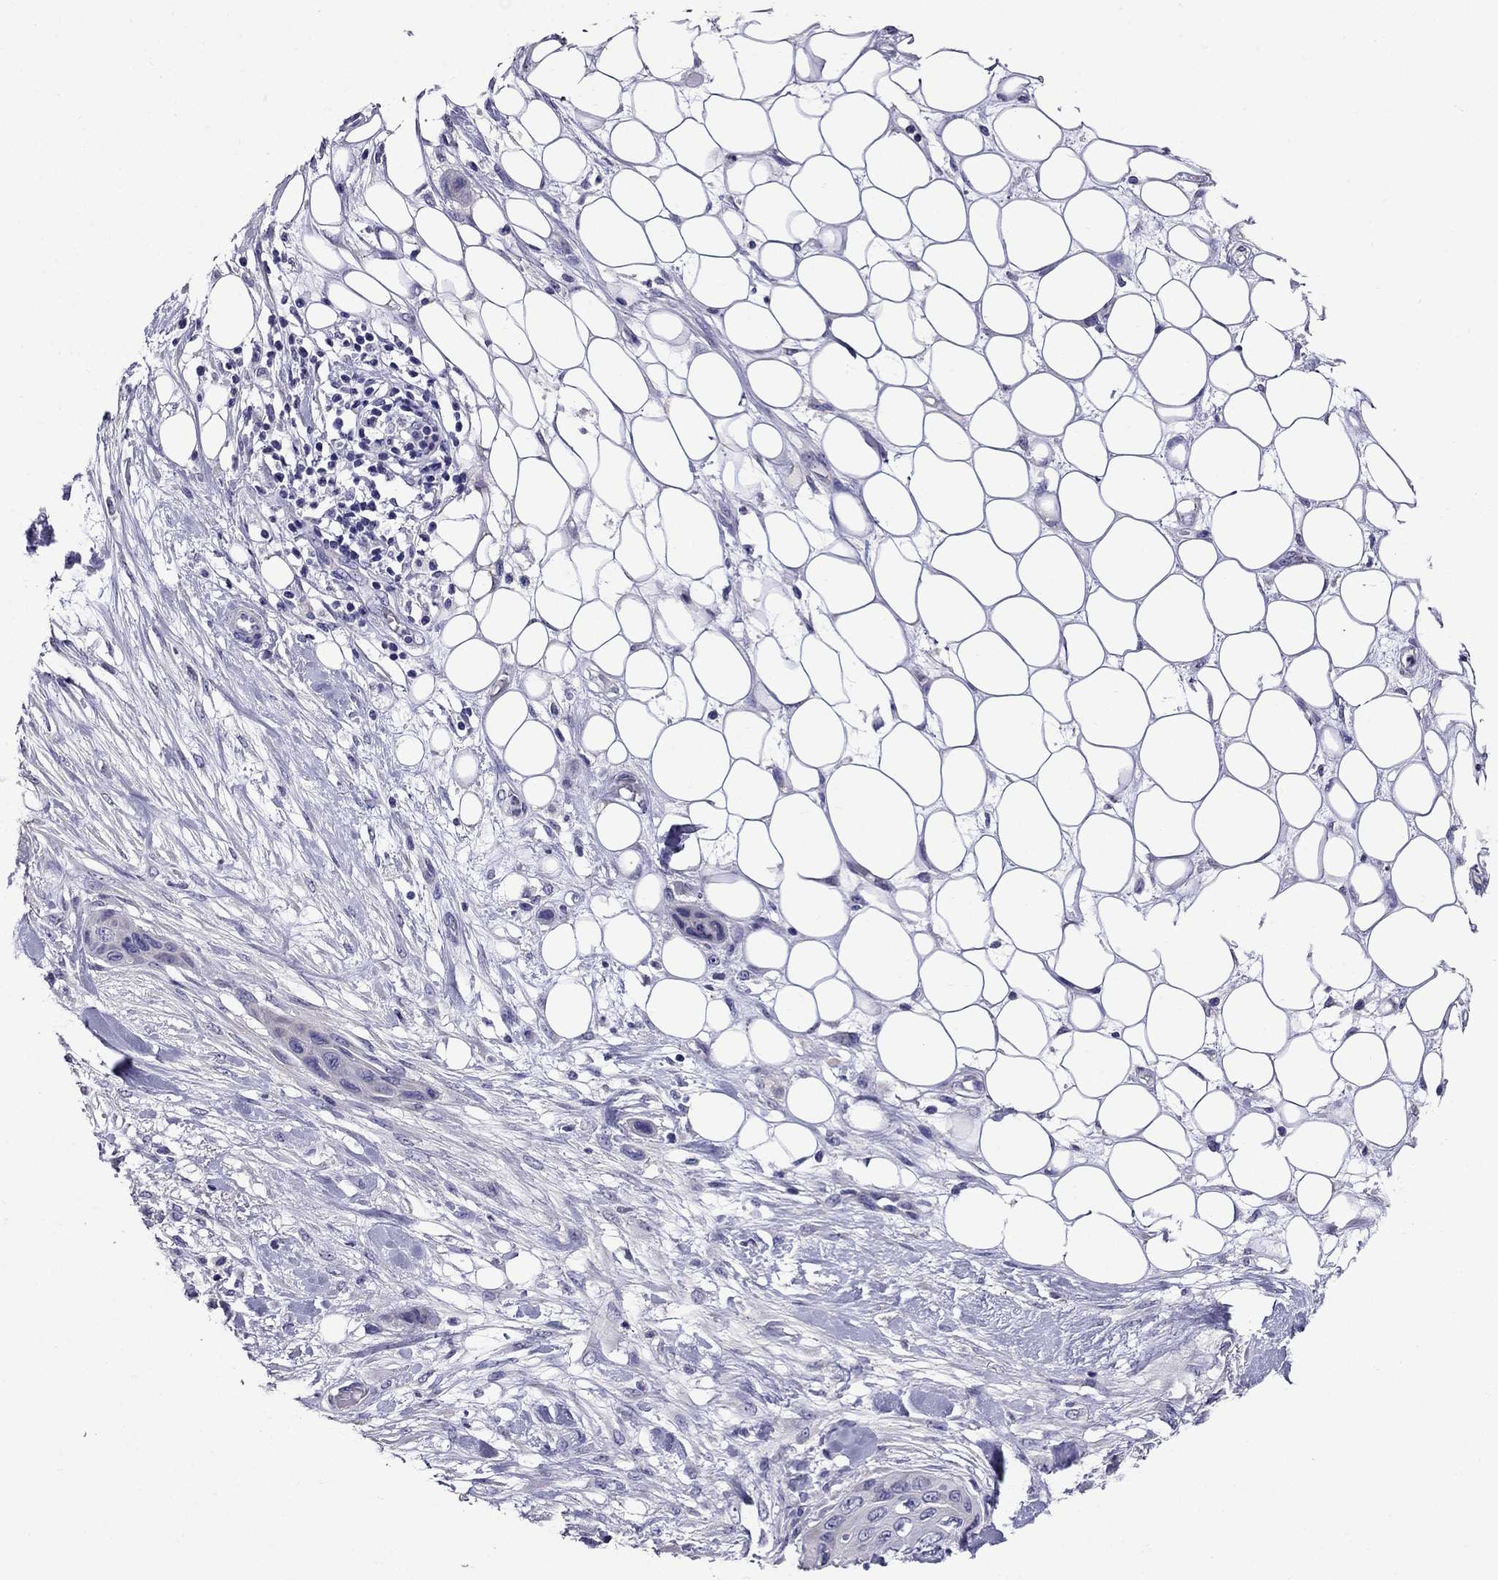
{"staining": {"intensity": "negative", "quantity": "none", "location": "none"}, "tissue": "skin cancer", "cell_type": "Tumor cells", "image_type": "cancer", "snomed": [{"axis": "morphology", "description": "Squamous cell carcinoma, NOS"}, {"axis": "topography", "description": "Skin"}], "caption": "Skin cancer (squamous cell carcinoma) was stained to show a protein in brown. There is no significant positivity in tumor cells.", "gene": "OXCT2", "patient": {"sex": "male", "age": 79}}